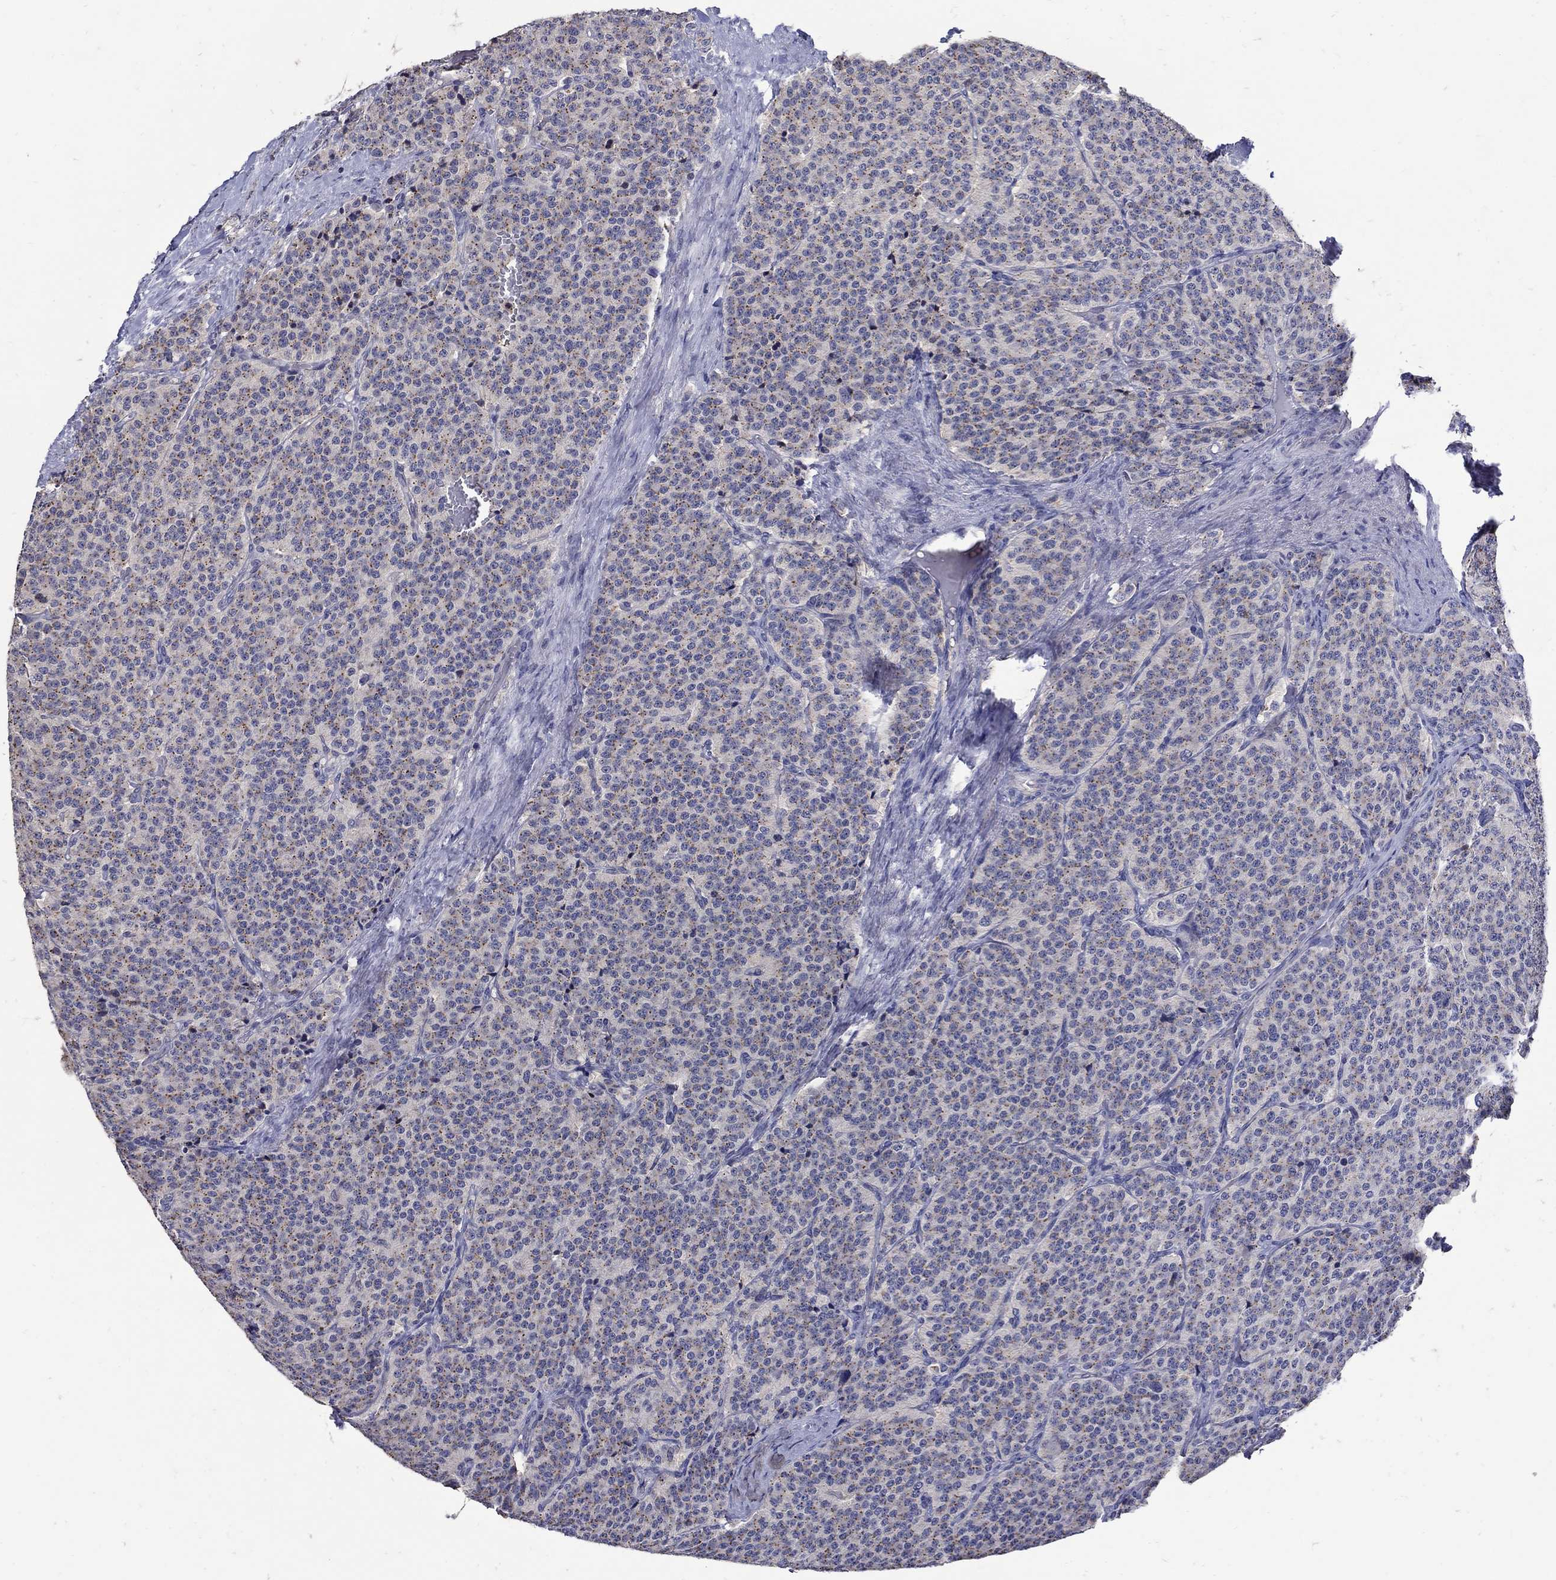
{"staining": {"intensity": "negative", "quantity": "none", "location": "none"}, "tissue": "carcinoid", "cell_type": "Tumor cells", "image_type": "cancer", "snomed": [{"axis": "morphology", "description": "Carcinoid, malignant, NOS"}, {"axis": "topography", "description": "Small intestine"}], "caption": "There is no significant positivity in tumor cells of carcinoid. Brightfield microscopy of immunohistochemistry stained with DAB (brown) and hematoxylin (blue), captured at high magnification.", "gene": "CETN1", "patient": {"sex": "female", "age": 58}}